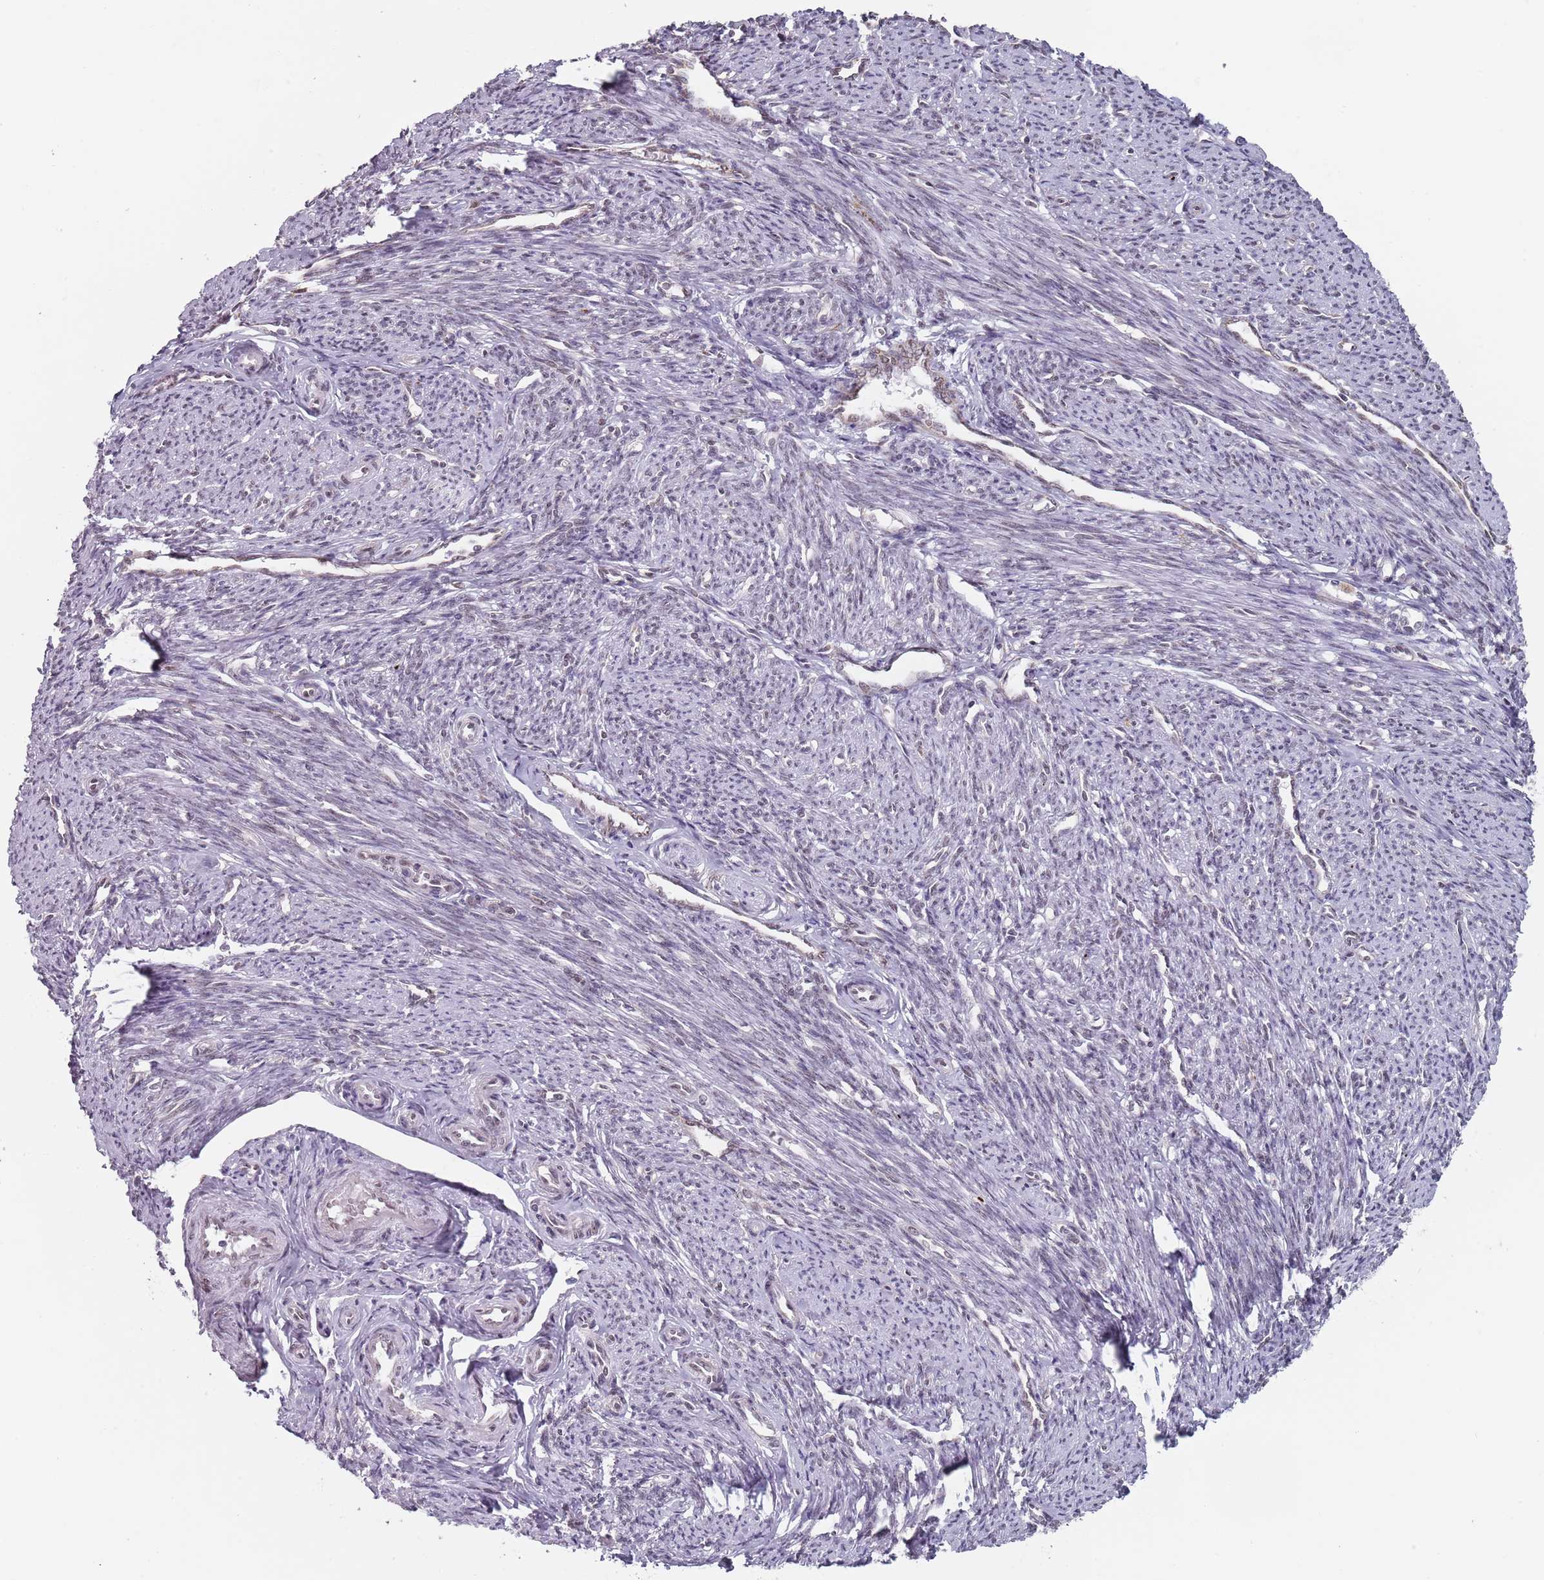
{"staining": {"intensity": "negative", "quantity": "none", "location": "none"}, "tissue": "smooth muscle", "cell_type": "Smooth muscle cells", "image_type": "normal", "snomed": [{"axis": "morphology", "description": "Normal tissue, NOS"}, {"axis": "topography", "description": "Smooth muscle"}, {"axis": "topography", "description": "Uterus"}], "caption": "Protein analysis of unremarkable smooth muscle exhibits no significant positivity in smooth muscle cells.", "gene": "MFSD12", "patient": {"sex": "female", "age": 59}}